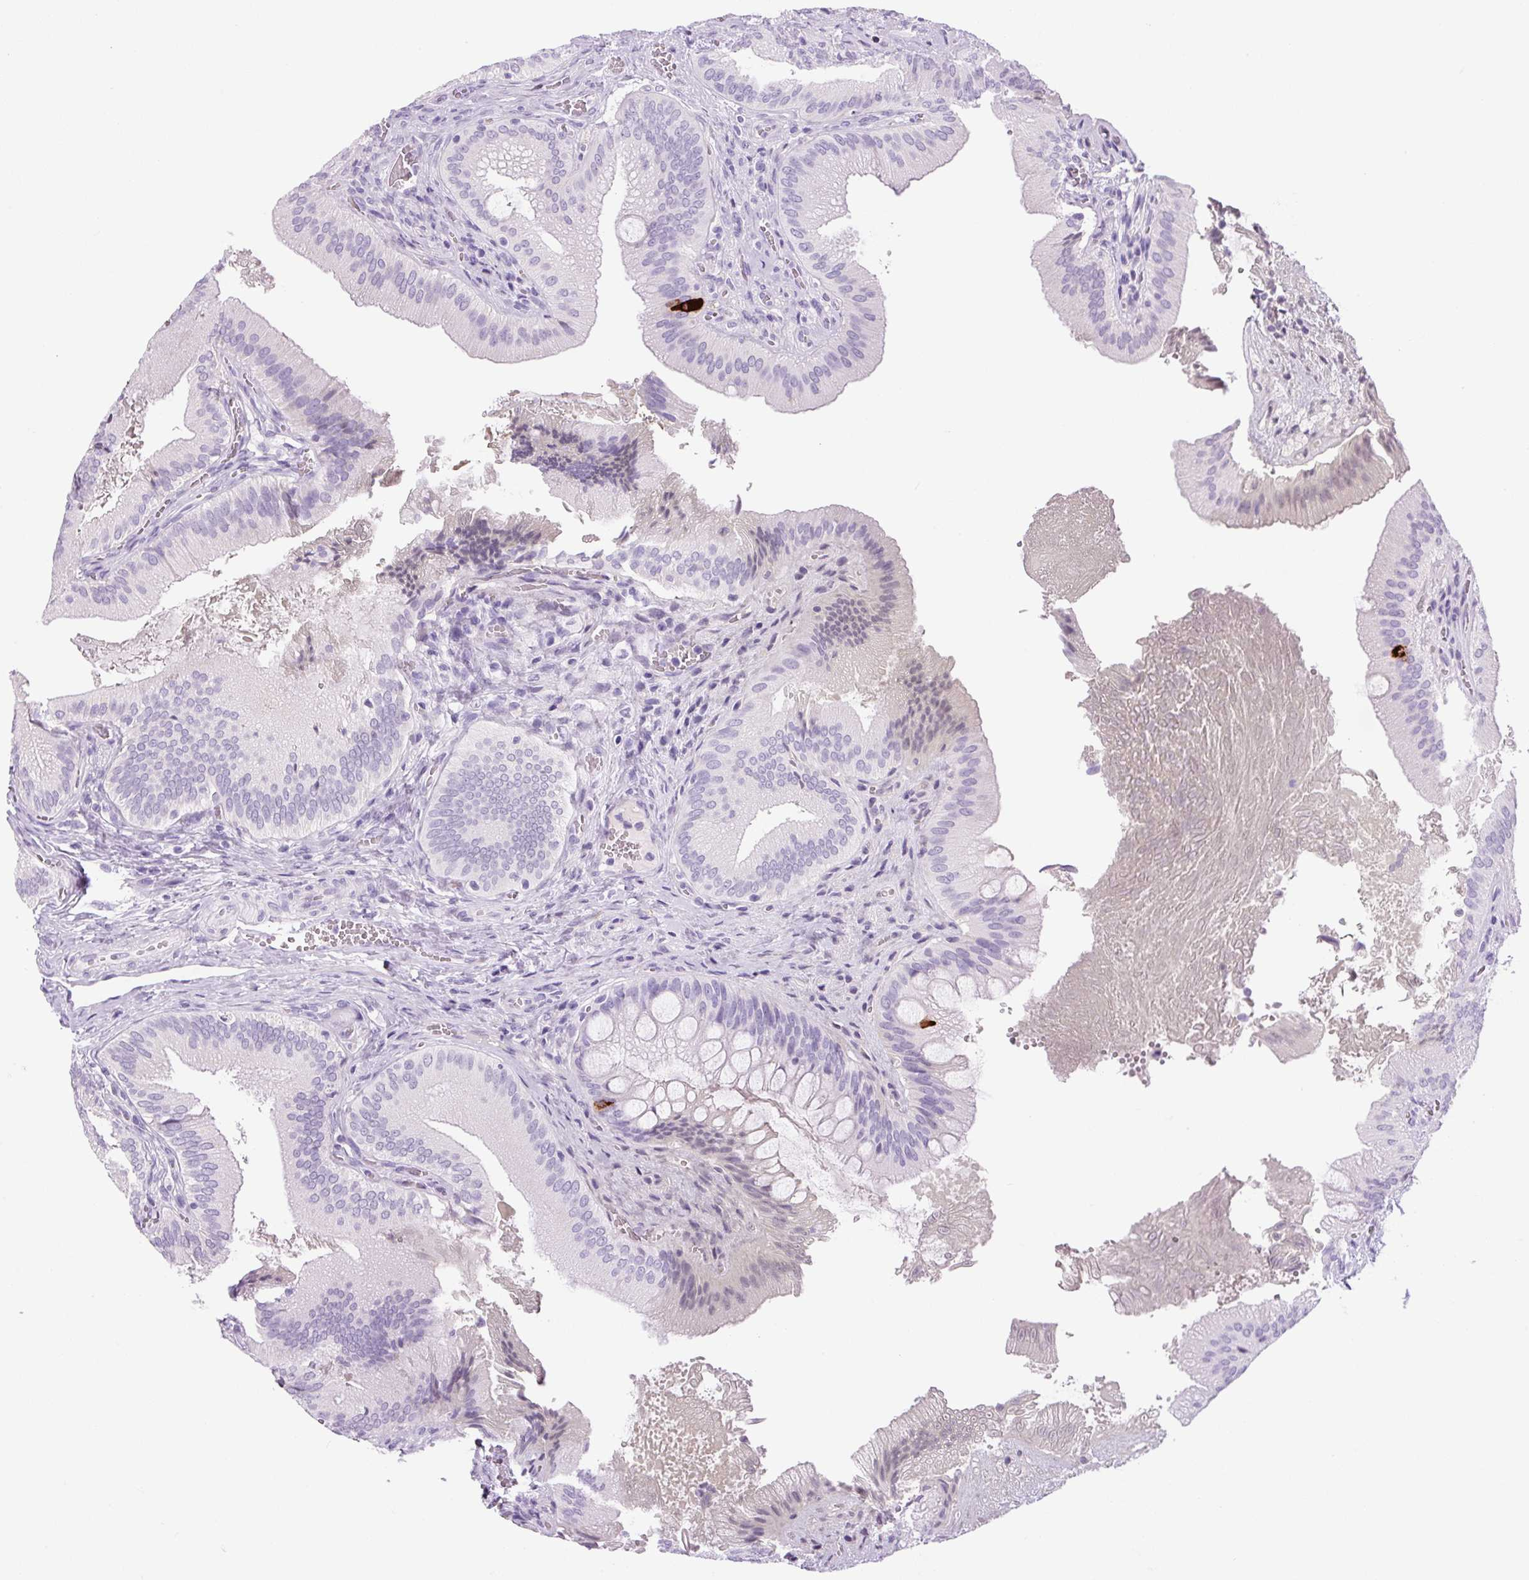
{"staining": {"intensity": "negative", "quantity": "none", "location": "none"}, "tissue": "gallbladder", "cell_type": "Glandular cells", "image_type": "normal", "snomed": [{"axis": "morphology", "description": "Normal tissue, NOS"}, {"axis": "topography", "description": "Gallbladder"}], "caption": "IHC histopathology image of unremarkable gallbladder: gallbladder stained with DAB (3,3'-diaminobenzidine) displays no significant protein staining in glandular cells.", "gene": "CHGA", "patient": {"sex": "male", "age": 17}}